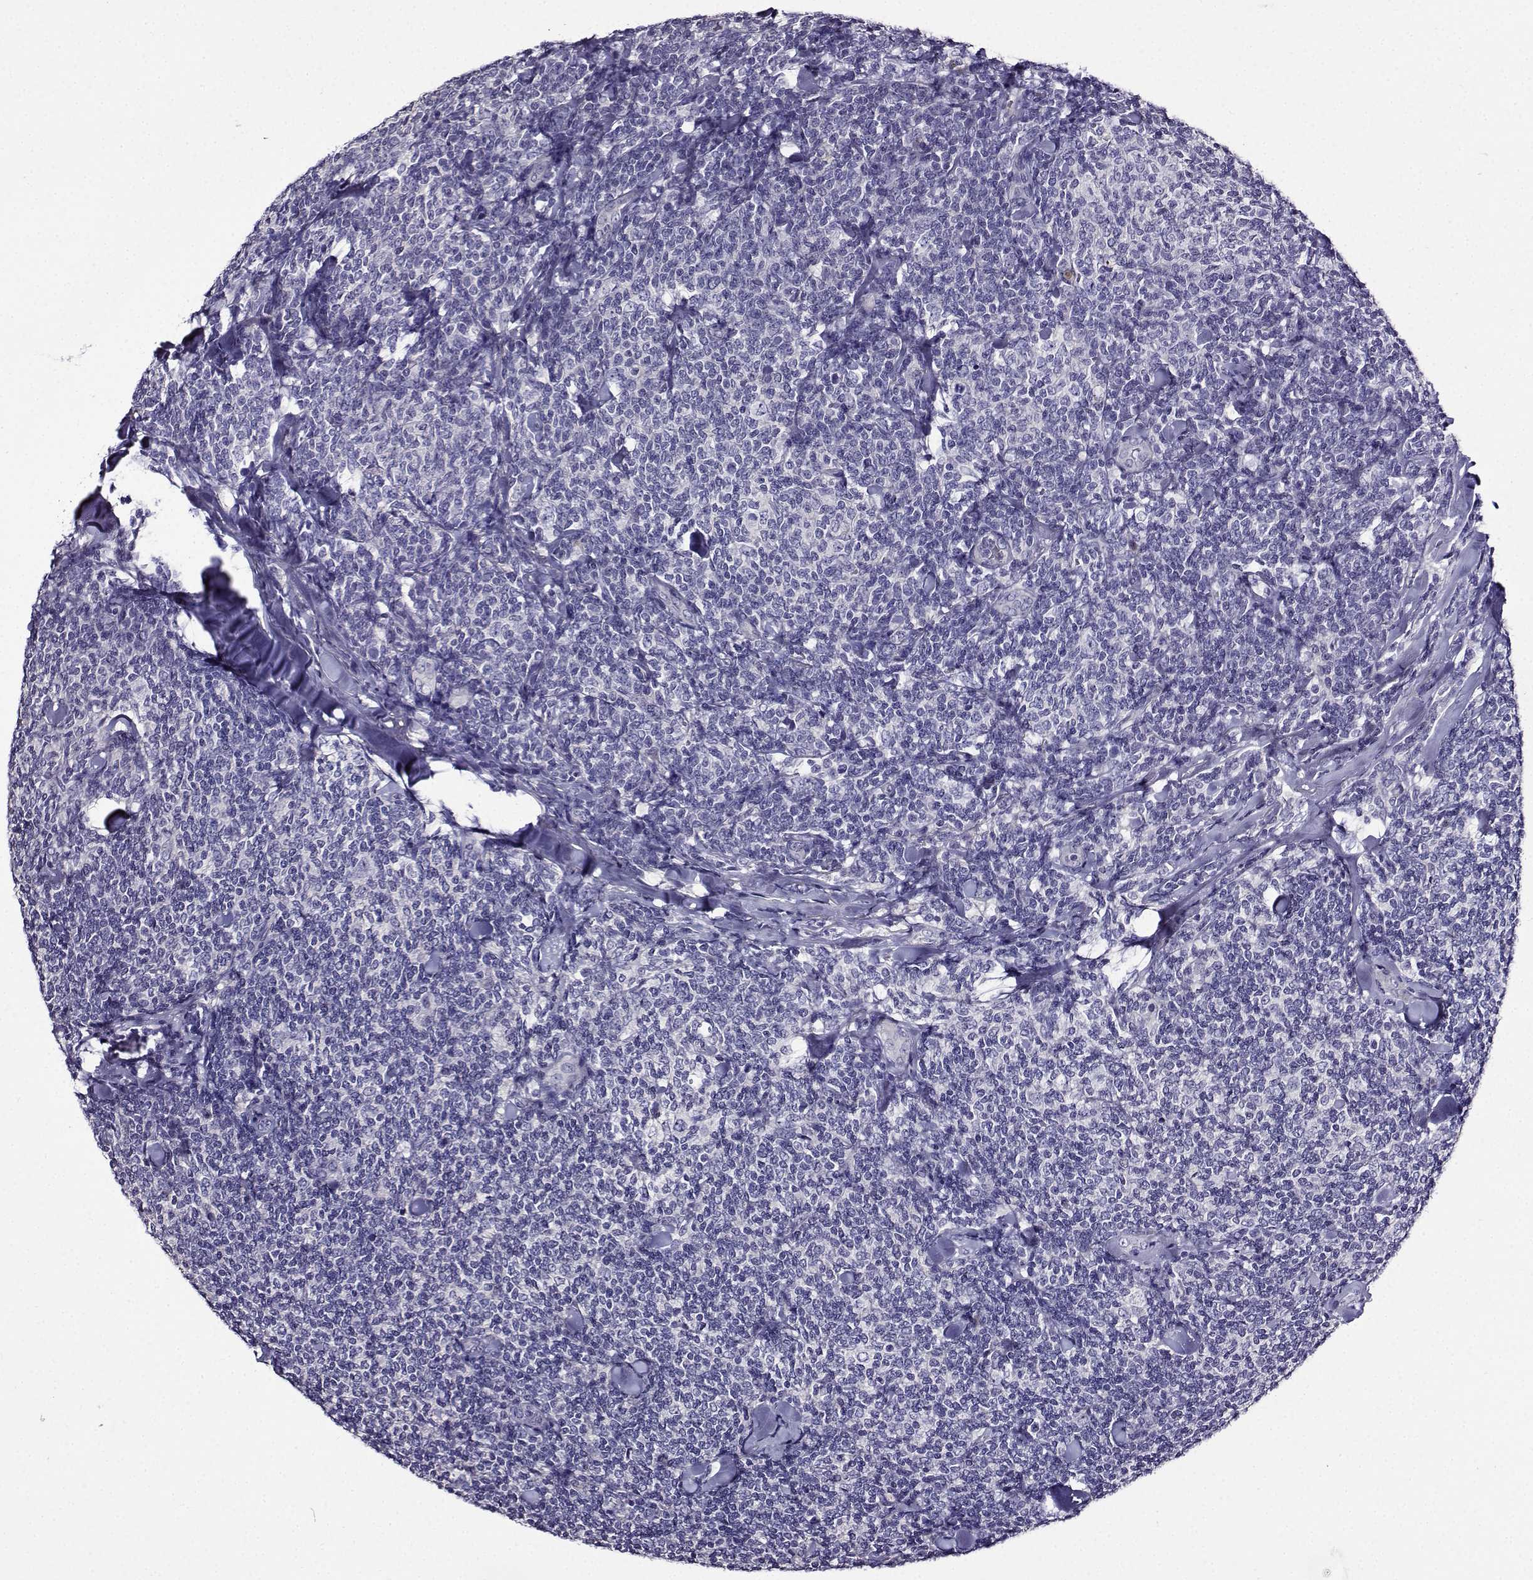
{"staining": {"intensity": "negative", "quantity": "none", "location": "none"}, "tissue": "lymphoma", "cell_type": "Tumor cells", "image_type": "cancer", "snomed": [{"axis": "morphology", "description": "Malignant lymphoma, non-Hodgkin's type, Low grade"}, {"axis": "topography", "description": "Lymph node"}], "caption": "Lymphoma was stained to show a protein in brown. There is no significant positivity in tumor cells.", "gene": "TMEM266", "patient": {"sex": "female", "age": 56}}